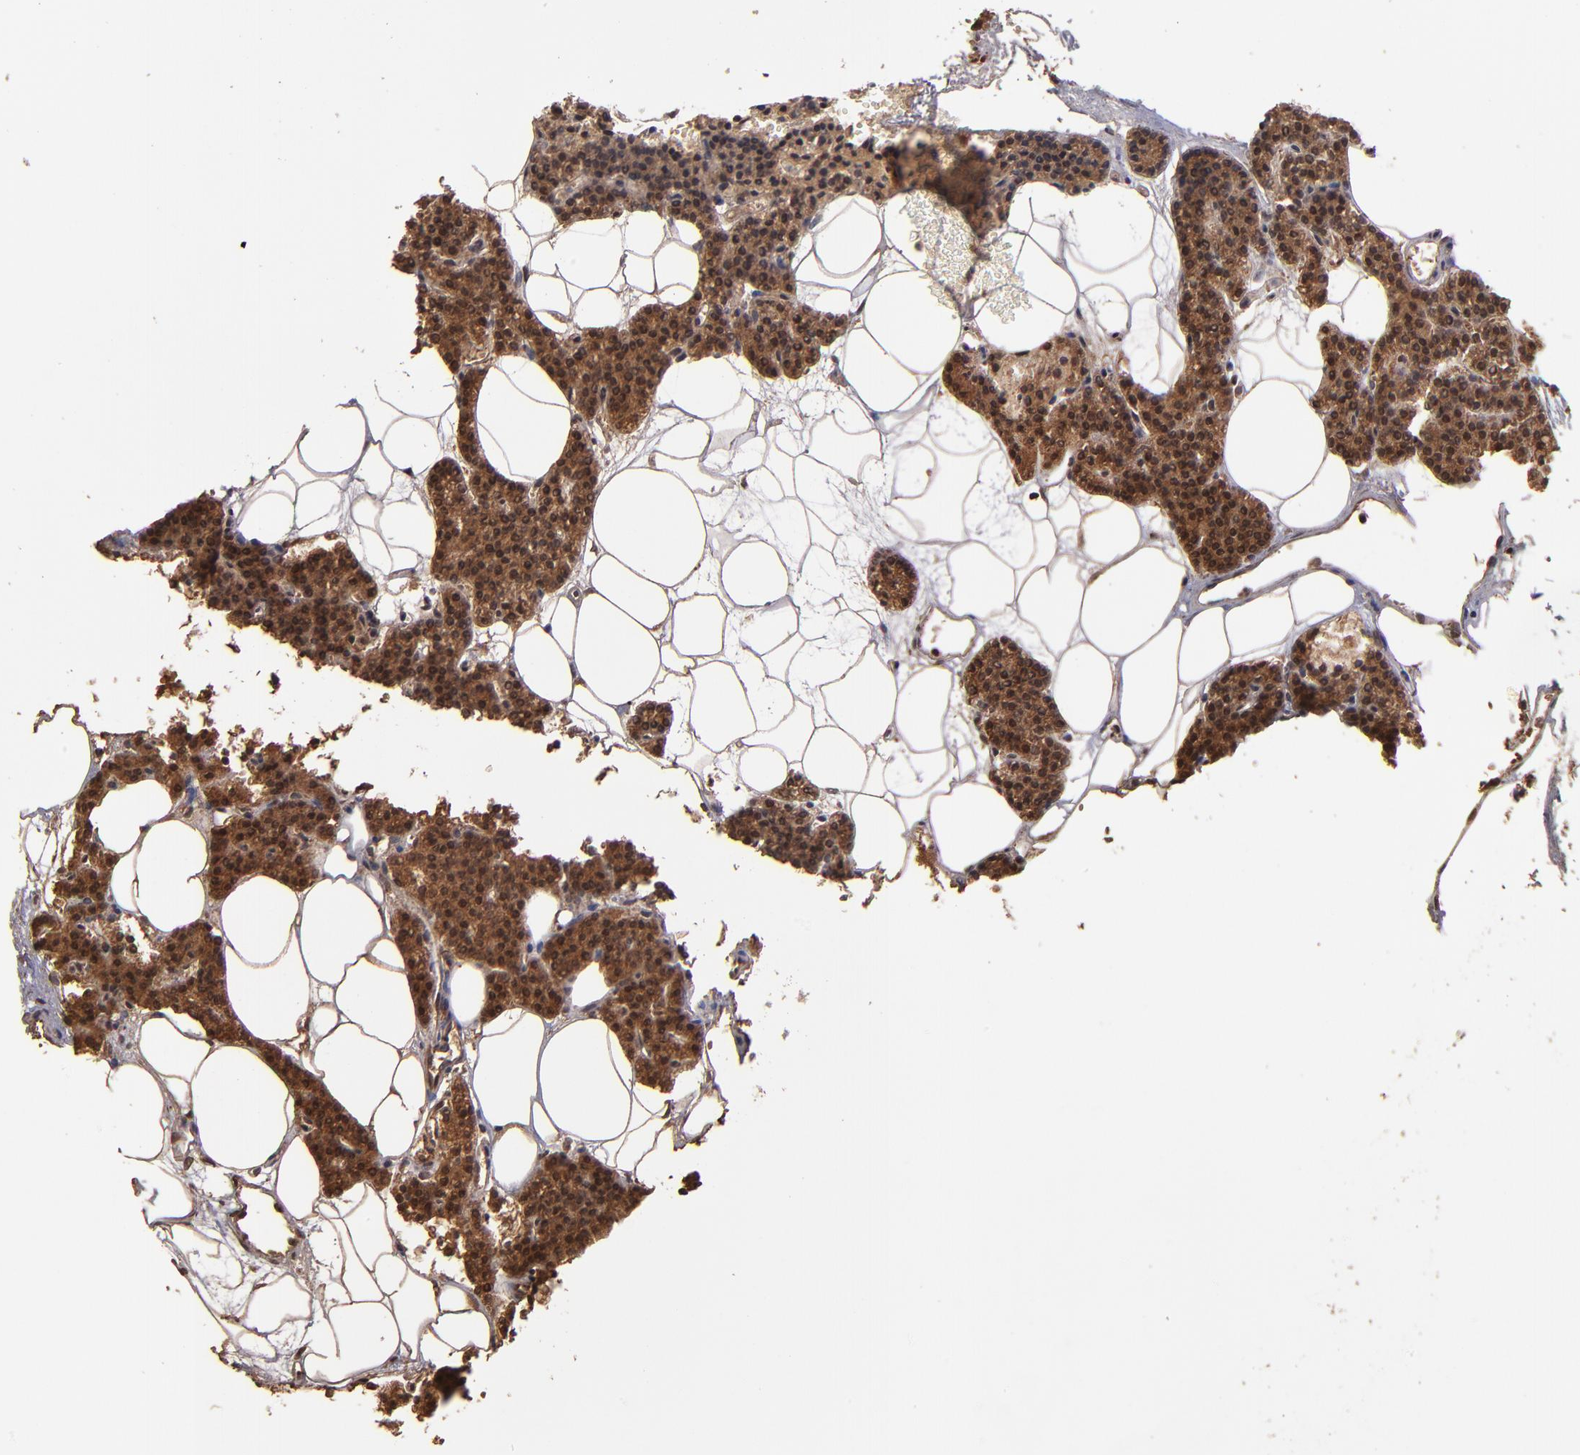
{"staining": {"intensity": "strong", "quantity": ">75%", "location": "cytoplasmic/membranous"}, "tissue": "parathyroid gland", "cell_type": "Glandular cells", "image_type": "normal", "snomed": [{"axis": "morphology", "description": "Normal tissue, NOS"}, {"axis": "topography", "description": "Parathyroid gland"}], "caption": "Parathyroid gland stained for a protein (brown) demonstrates strong cytoplasmic/membranous positive staining in approximately >75% of glandular cells.", "gene": "NFE2L2", "patient": {"sex": "male", "age": 24}}